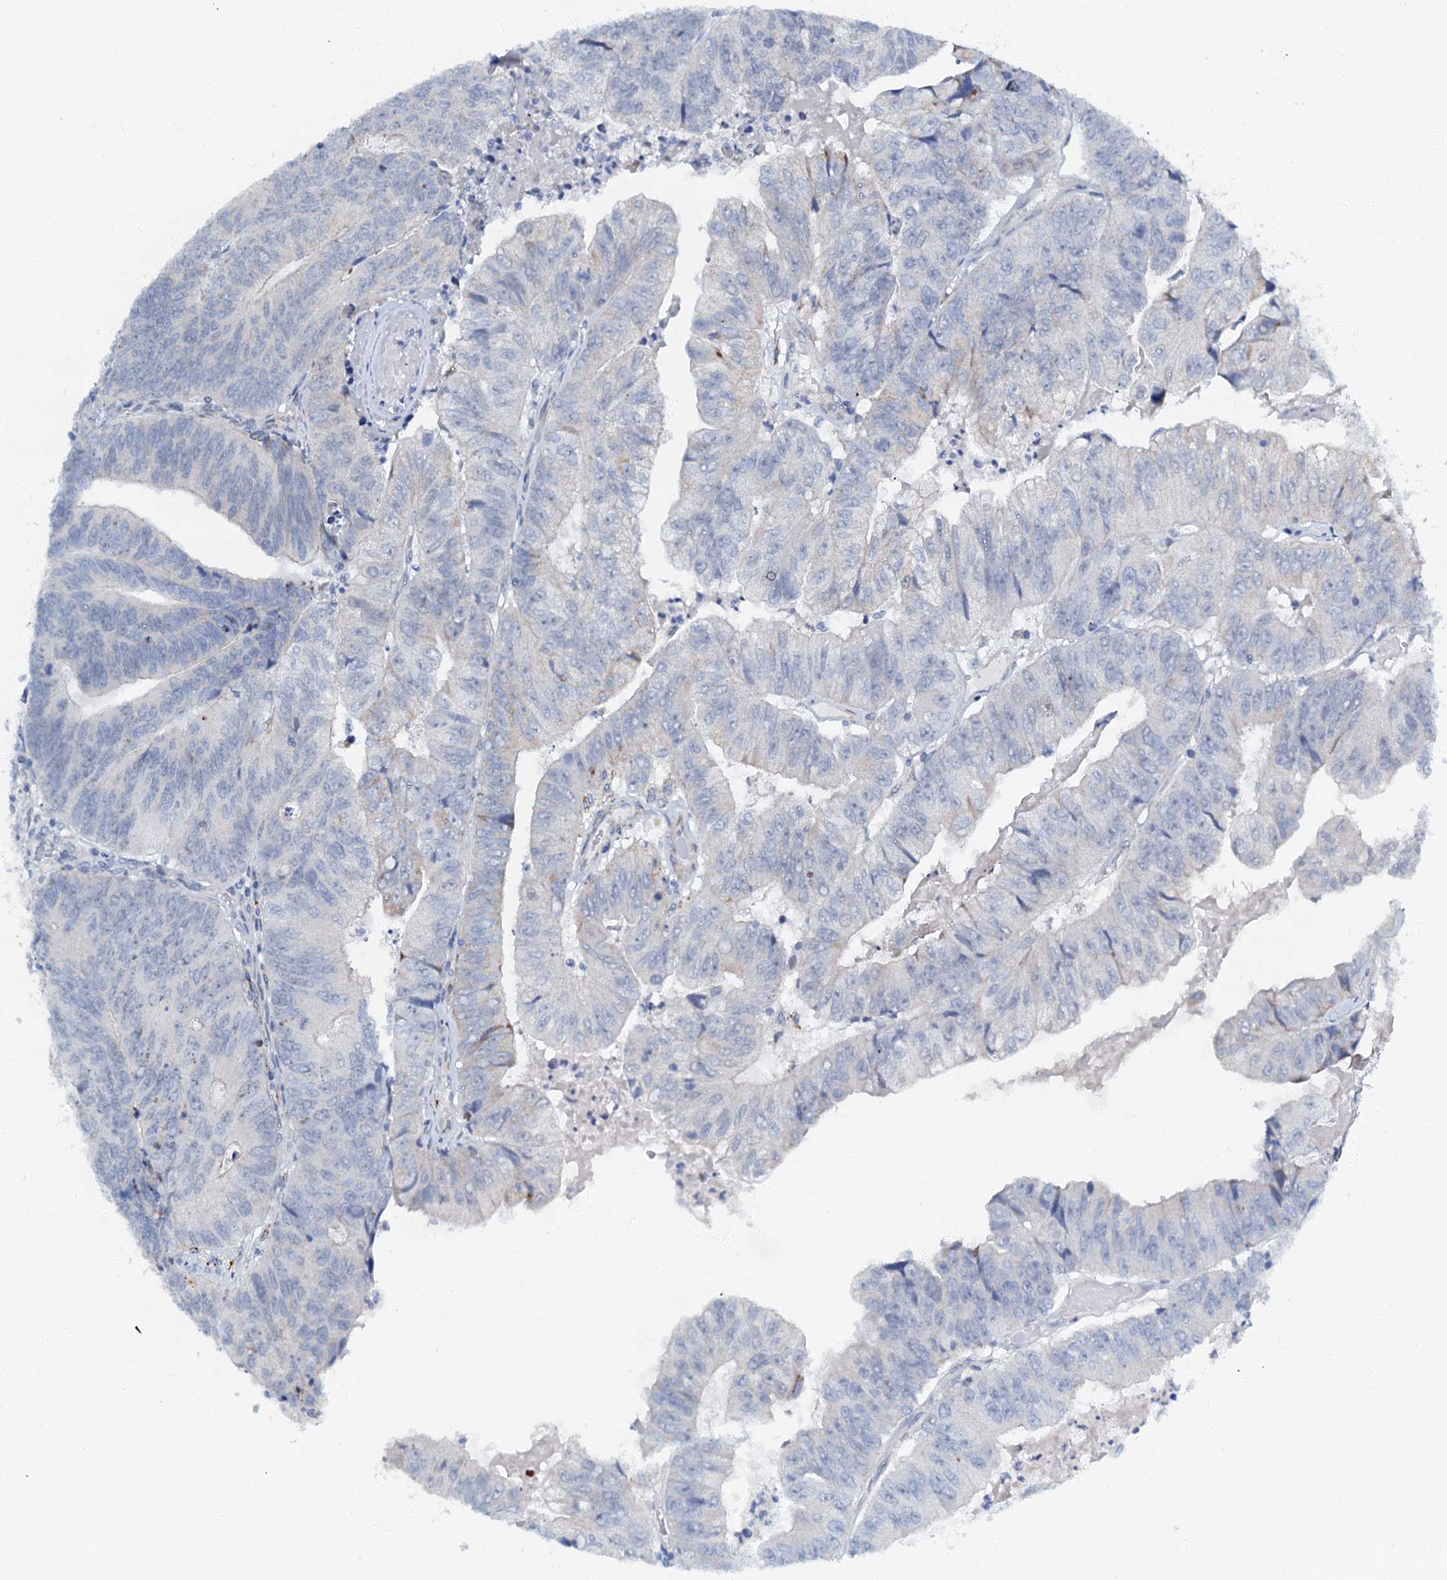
{"staining": {"intensity": "negative", "quantity": "none", "location": "none"}, "tissue": "colorectal cancer", "cell_type": "Tumor cells", "image_type": "cancer", "snomed": [{"axis": "morphology", "description": "Adenocarcinoma, NOS"}, {"axis": "topography", "description": "Colon"}], "caption": "This is an IHC micrograph of colorectal cancer (adenocarcinoma). There is no expression in tumor cells.", "gene": "OLAH", "patient": {"sex": "female", "age": 67}}